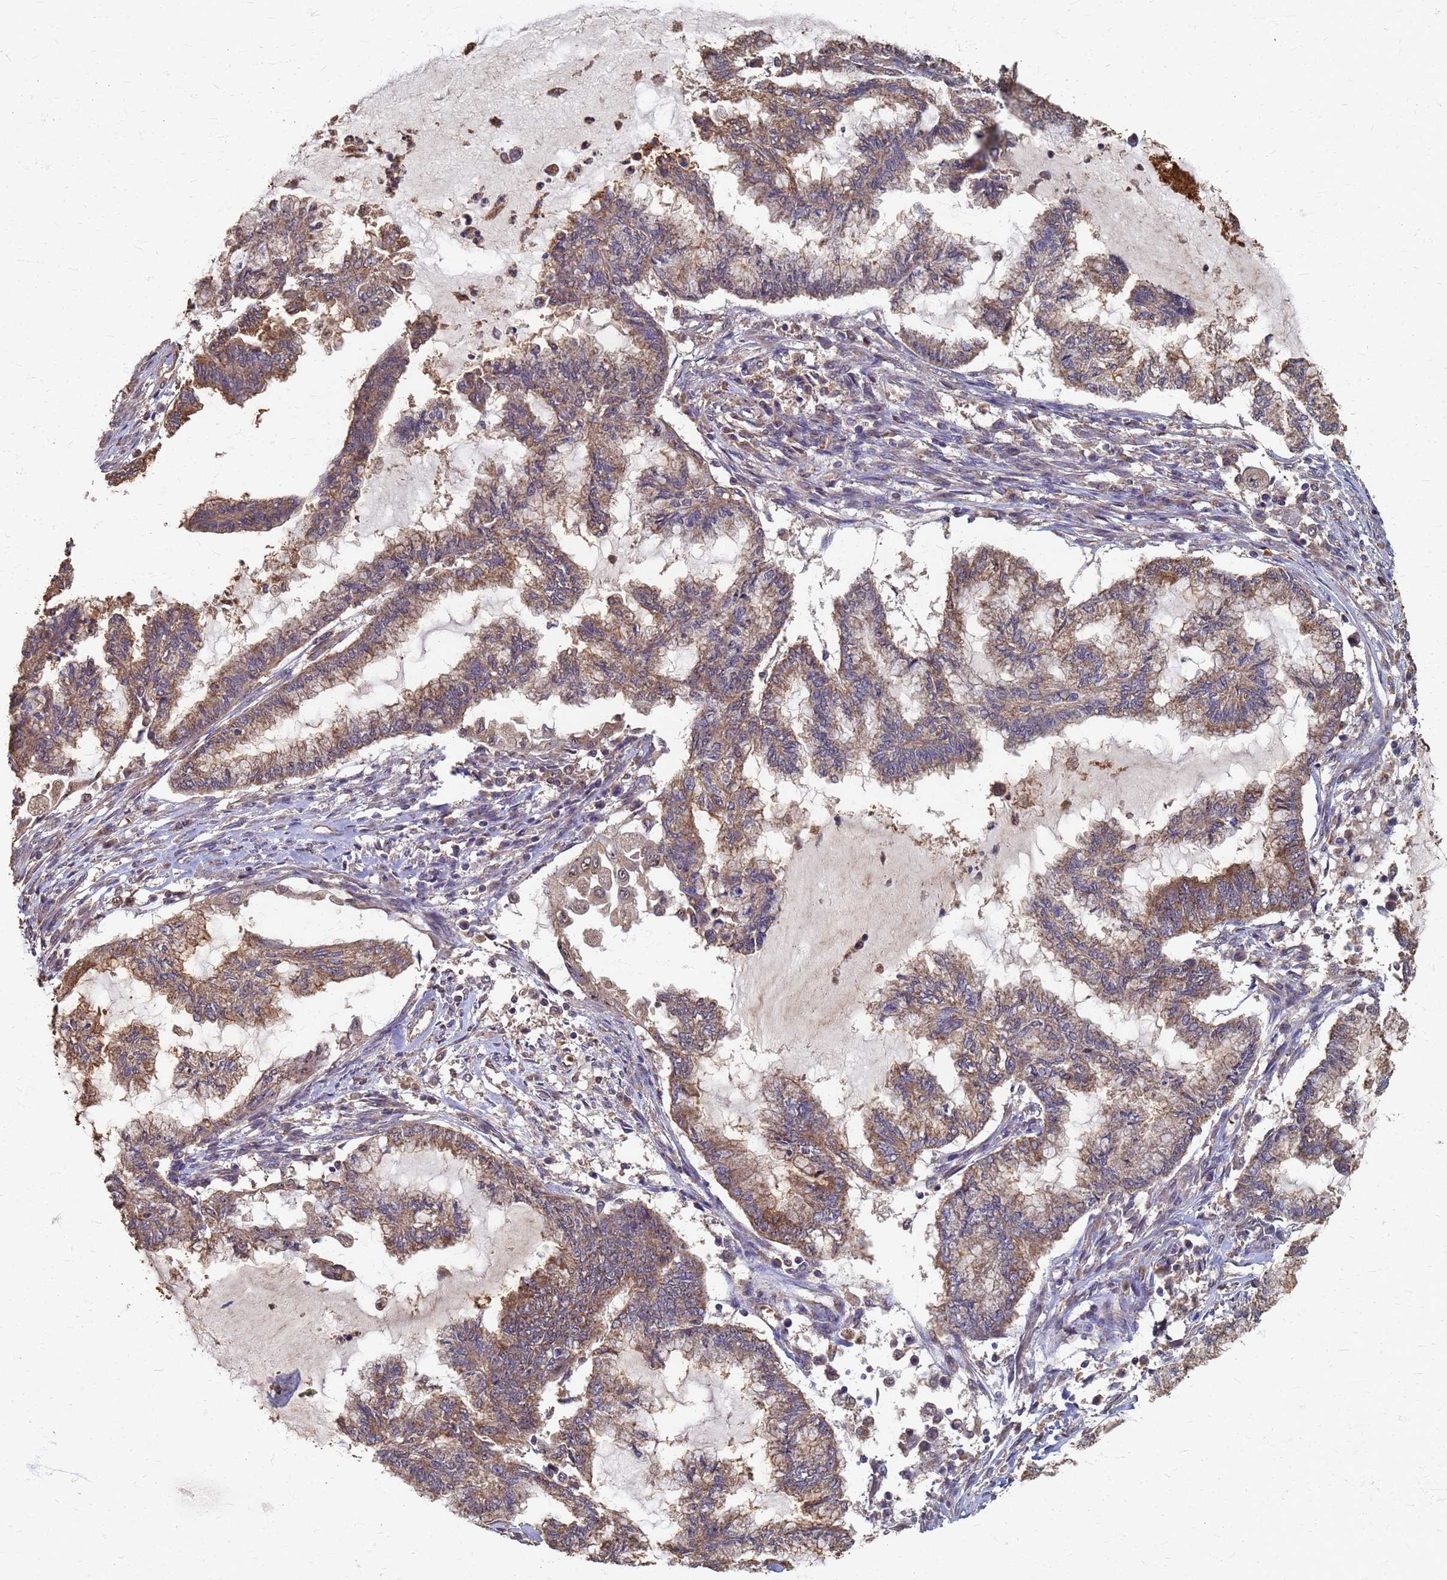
{"staining": {"intensity": "moderate", "quantity": ">75%", "location": "cytoplasmic/membranous"}, "tissue": "endometrial cancer", "cell_type": "Tumor cells", "image_type": "cancer", "snomed": [{"axis": "morphology", "description": "Adenocarcinoma, NOS"}, {"axis": "topography", "description": "Endometrium"}], "caption": "A brown stain labels moderate cytoplasmic/membranous positivity of a protein in human endometrial cancer tumor cells. (Brightfield microscopy of DAB IHC at high magnification).", "gene": "DPH5", "patient": {"sex": "female", "age": 86}}